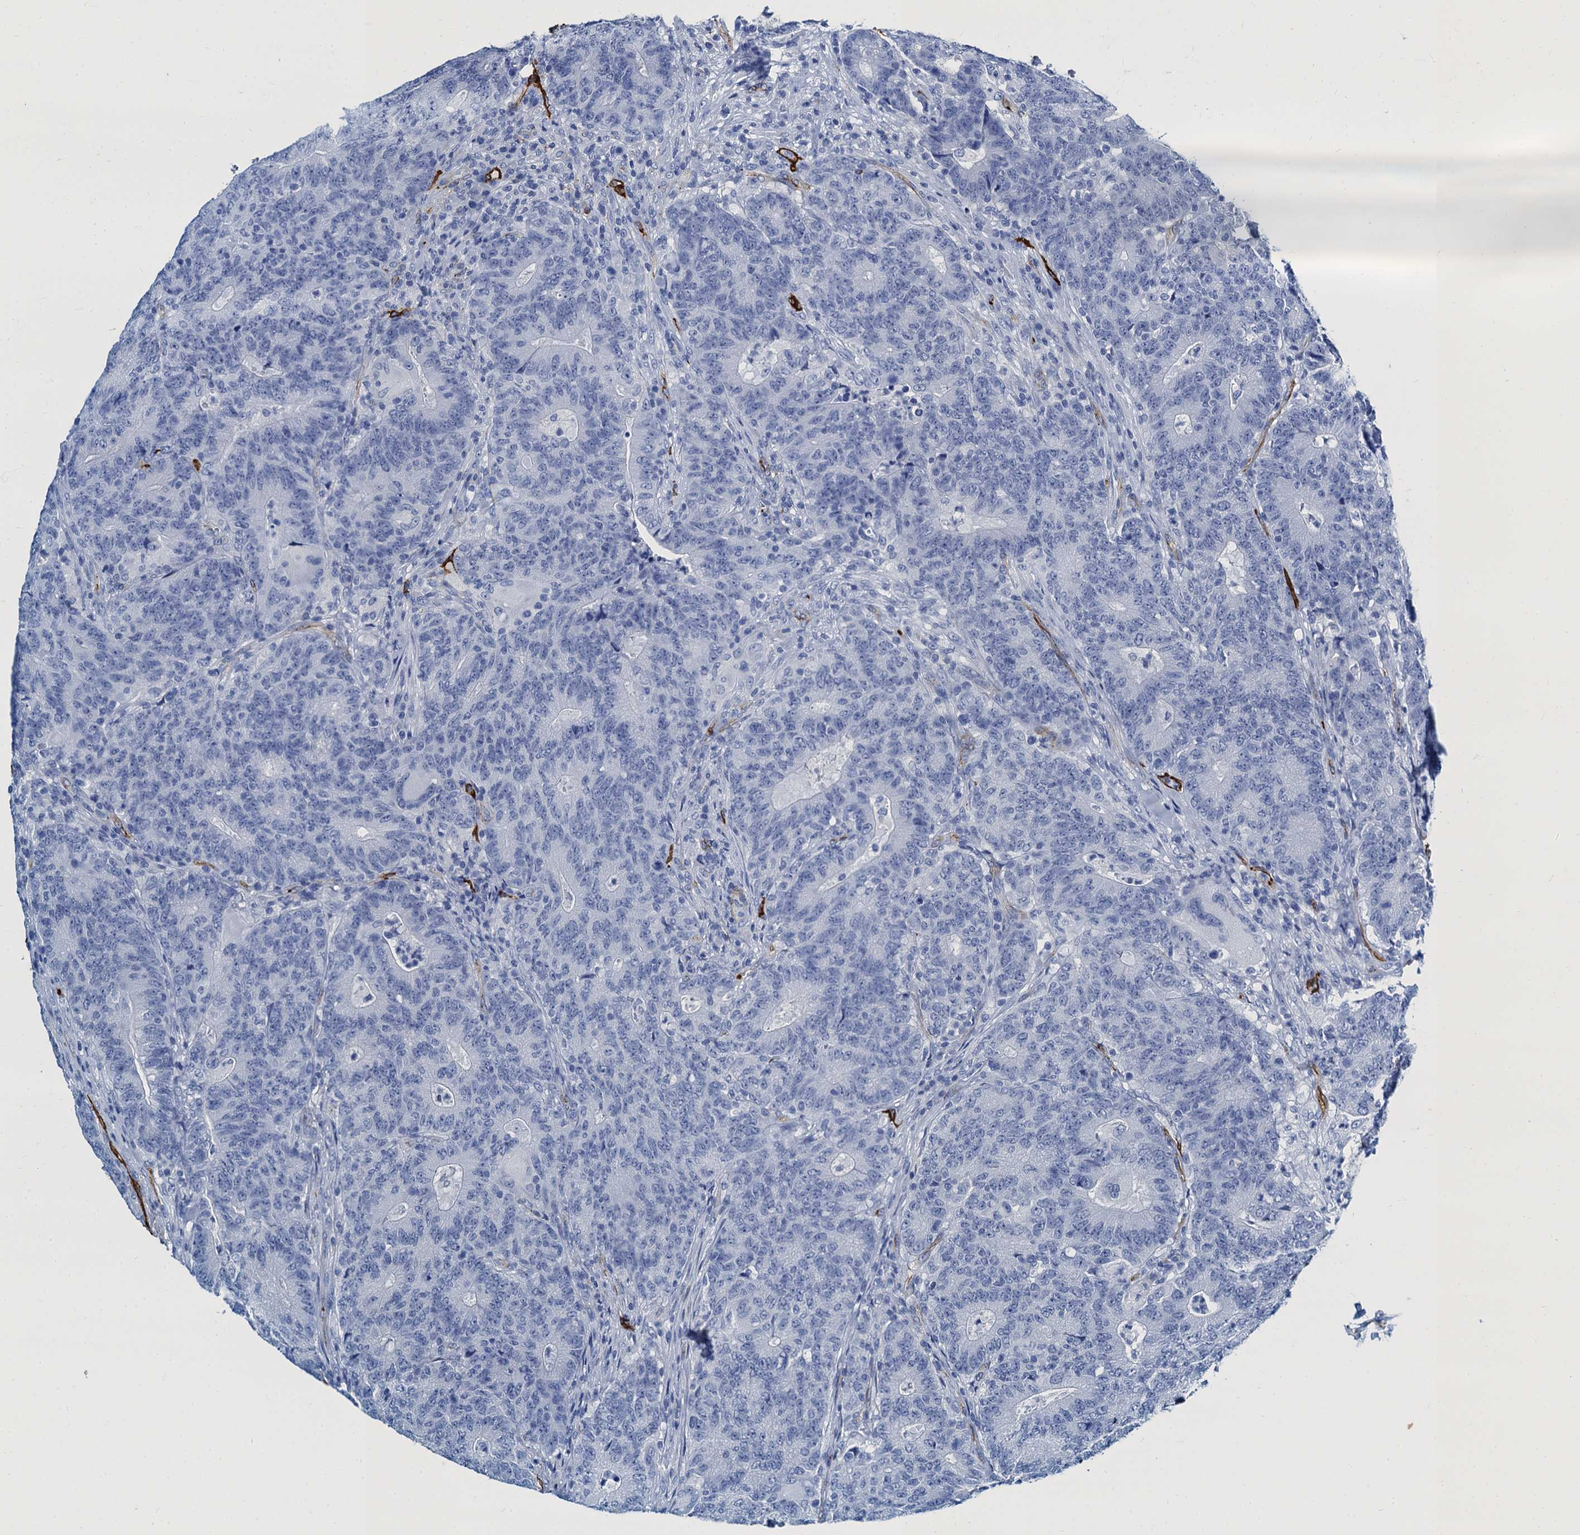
{"staining": {"intensity": "negative", "quantity": "none", "location": "none"}, "tissue": "colorectal cancer", "cell_type": "Tumor cells", "image_type": "cancer", "snomed": [{"axis": "morphology", "description": "Adenocarcinoma, NOS"}, {"axis": "topography", "description": "Colon"}], "caption": "The photomicrograph reveals no significant expression in tumor cells of colorectal cancer (adenocarcinoma).", "gene": "CAVIN2", "patient": {"sex": "female", "age": 75}}